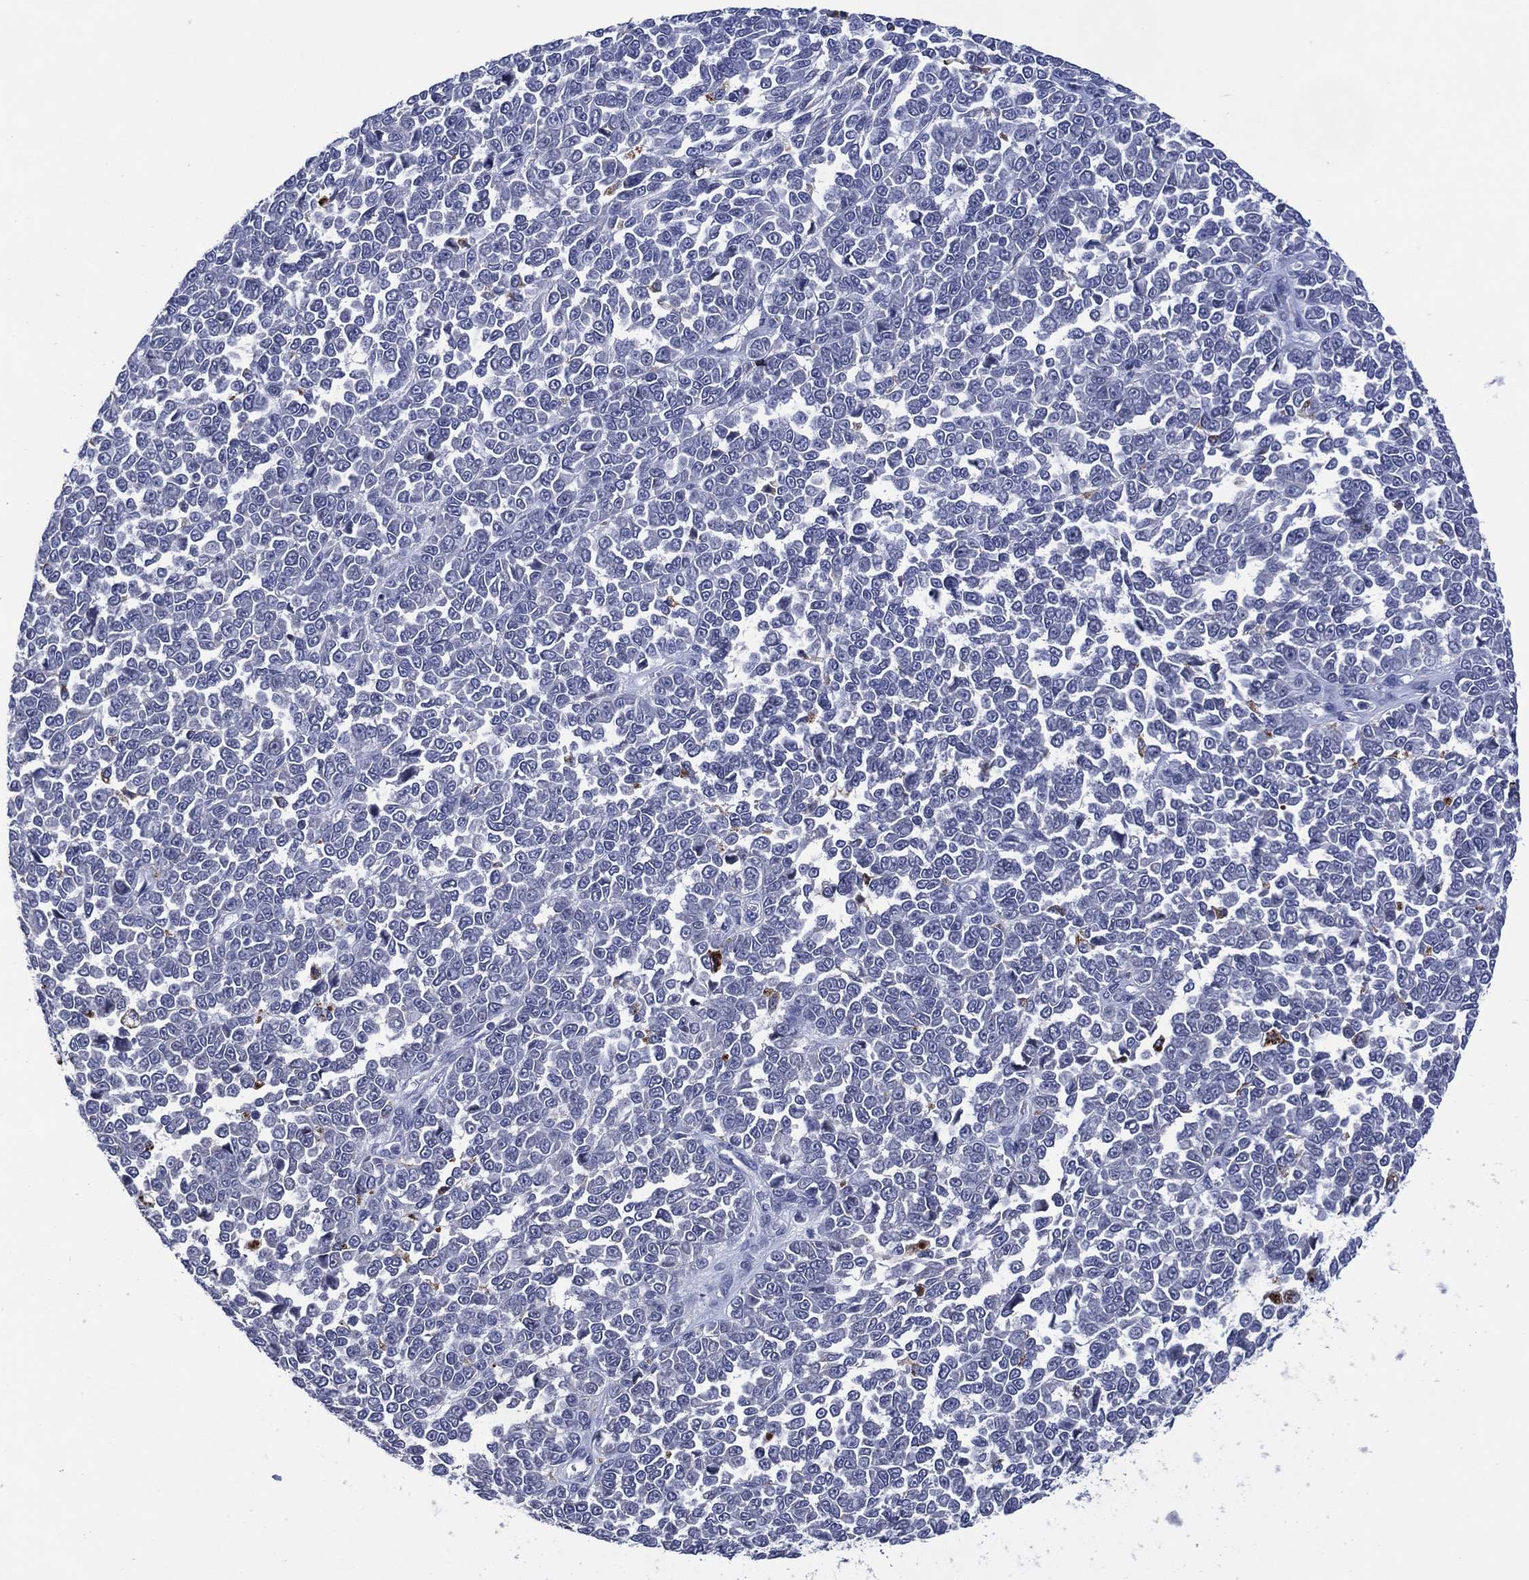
{"staining": {"intensity": "negative", "quantity": "none", "location": "none"}, "tissue": "melanoma", "cell_type": "Tumor cells", "image_type": "cancer", "snomed": [{"axis": "morphology", "description": "Malignant melanoma, NOS"}, {"axis": "topography", "description": "Skin"}], "caption": "A histopathology image of human malignant melanoma is negative for staining in tumor cells.", "gene": "USP26", "patient": {"sex": "female", "age": 95}}